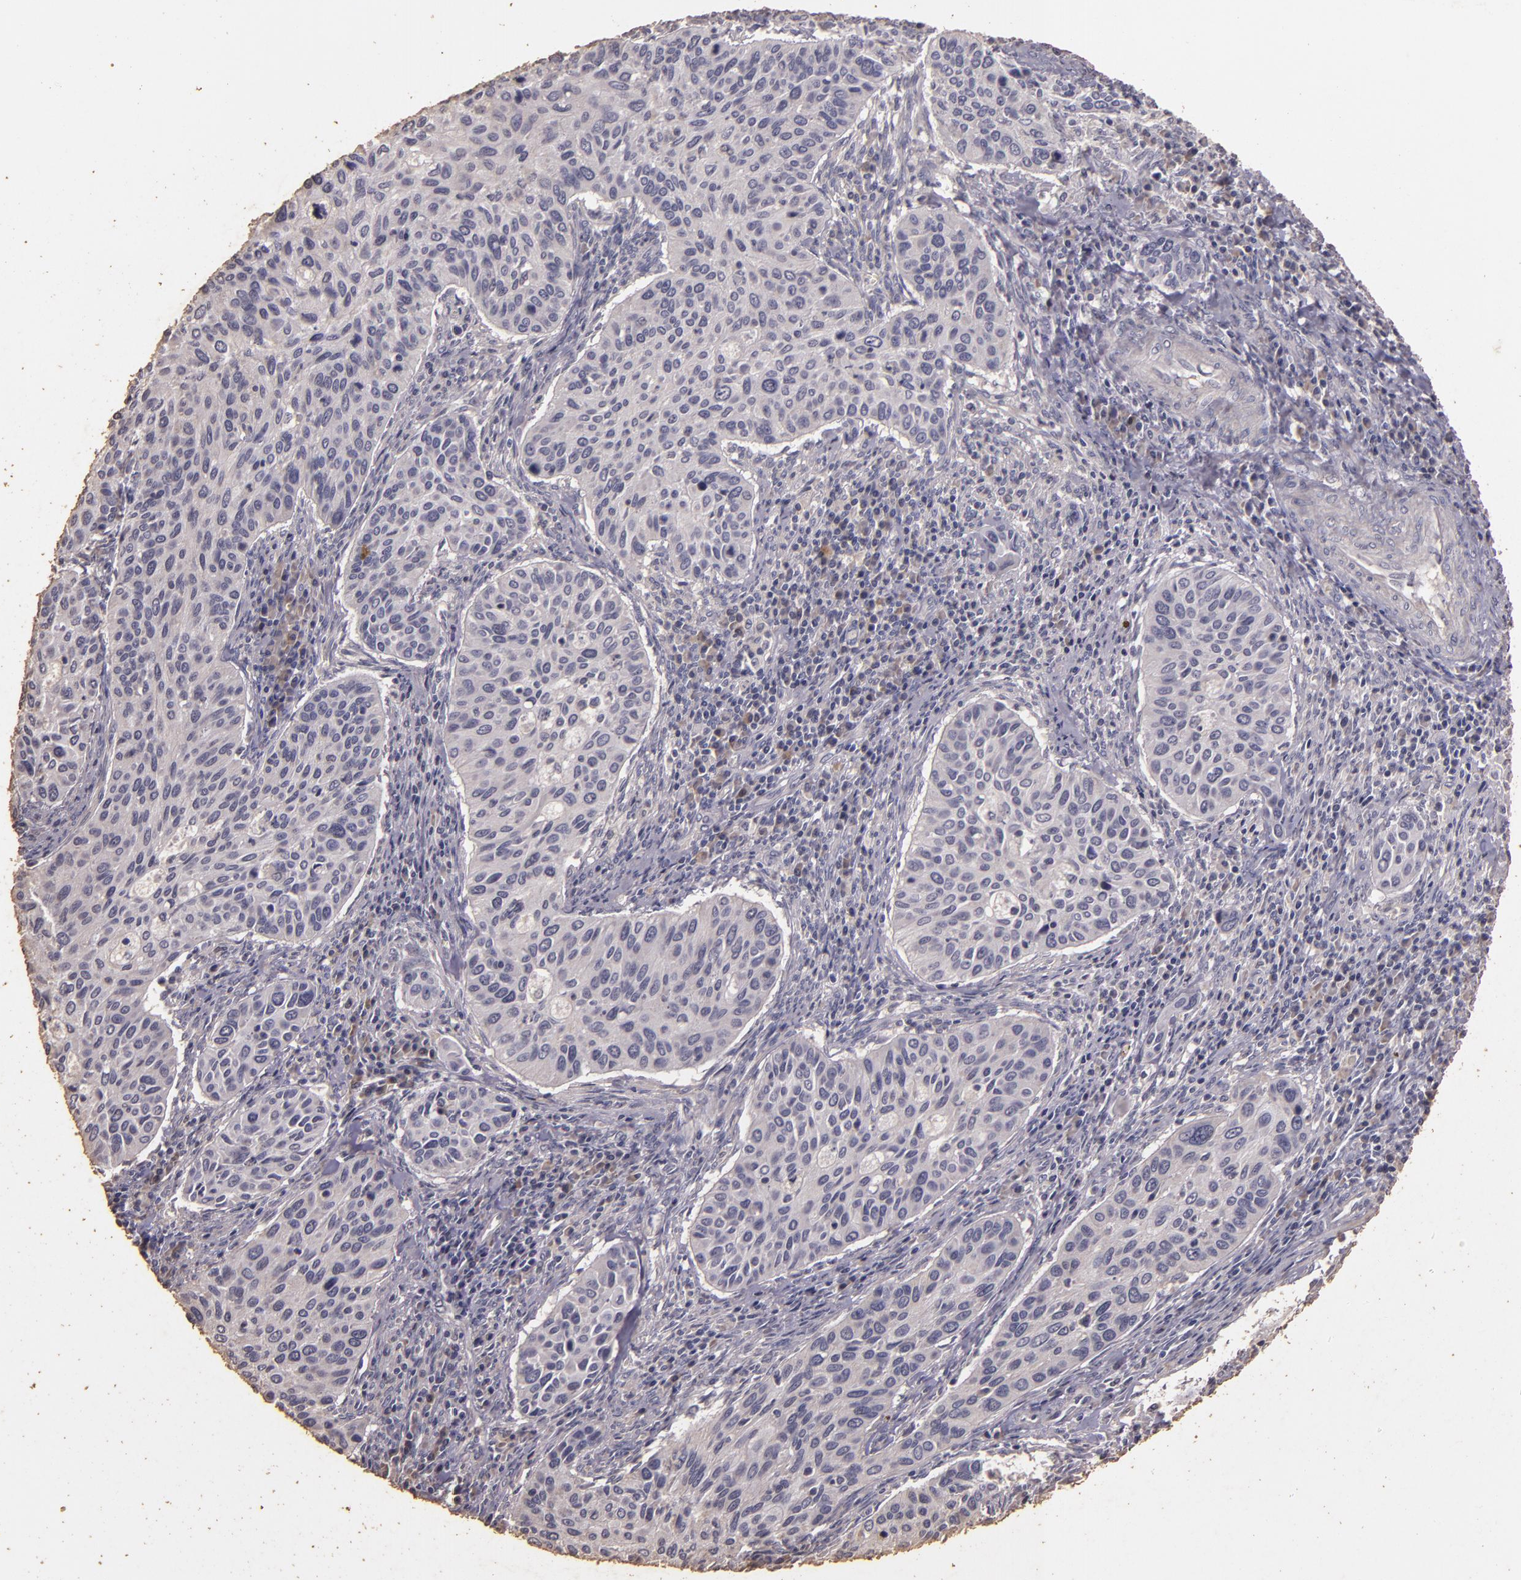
{"staining": {"intensity": "negative", "quantity": "none", "location": "none"}, "tissue": "cervical cancer", "cell_type": "Tumor cells", "image_type": "cancer", "snomed": [{"axis": "morphology", "description": "Adenocarcinoma, NOS"}, {"axis": "topography", "description": "Cervix"}], "caption": "An immunohistochemistry (IHC) micrograph of cervical cancer is shown. There is no staining in tumor cells of cervical cancer.", "gene": "BCL2L13", "patient": {"sex": "female", "age": 29}}